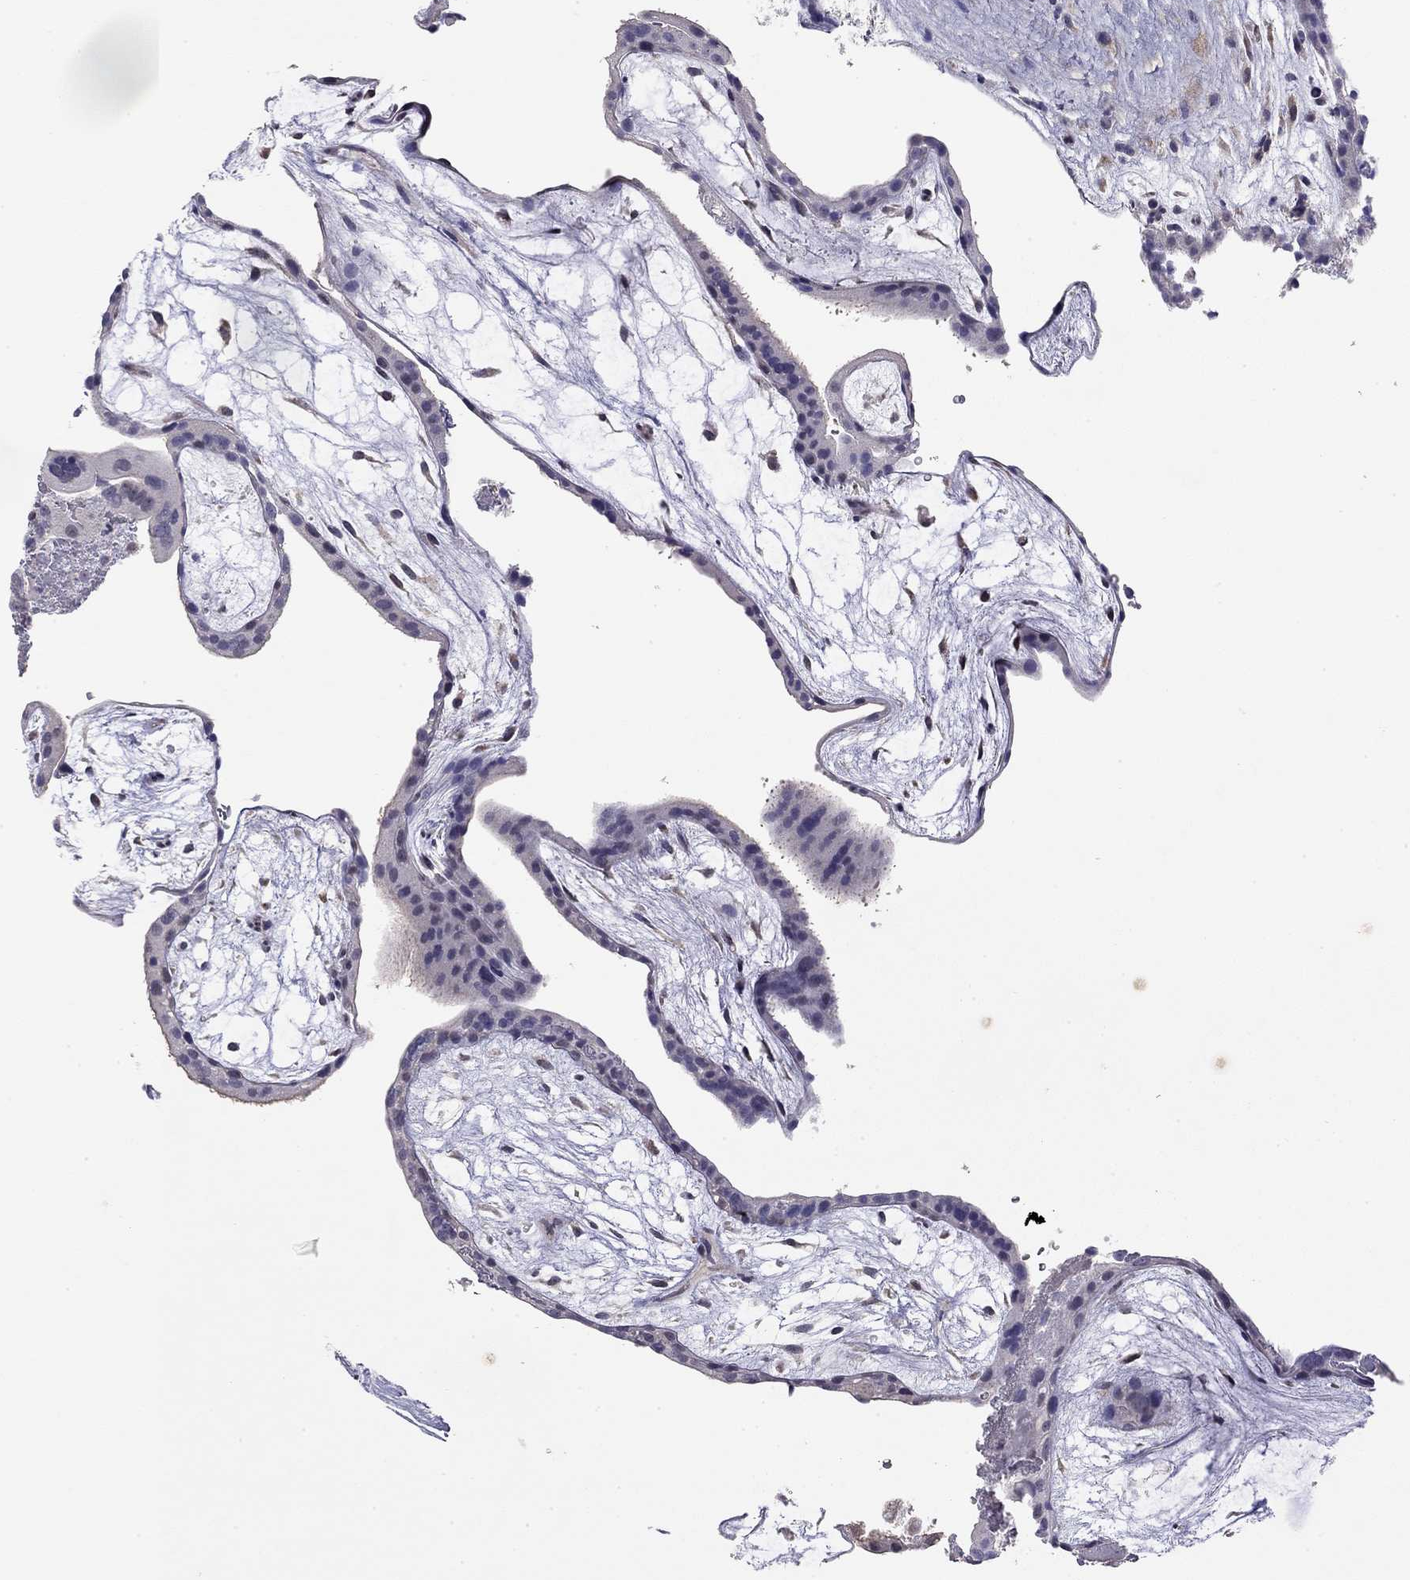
{"staining": {"intensity": "weak", "quantity": "<25%", "location": "nuclear"}, "tissue": "placenta", "cell_type": "Decidual cells", "image_type": "normal", "snomed": [{"axis": "morphology", "description": "Normal tissue, NOS"}, {"axis": "topography", "description": "Placenta"}], "caption": "This is a histopathology image of immunohistochemistry (IHC) staining of normal placenta, which shows no expression in decidual cells. (Stains: DAB (3,3'-diaminobenzidine) IHC with hematoxylin counter stain, Microscopy: brightfield microscopy at high magnification).", "gene": "WNK3", "patient": {"sex": "female", "age": 19}}